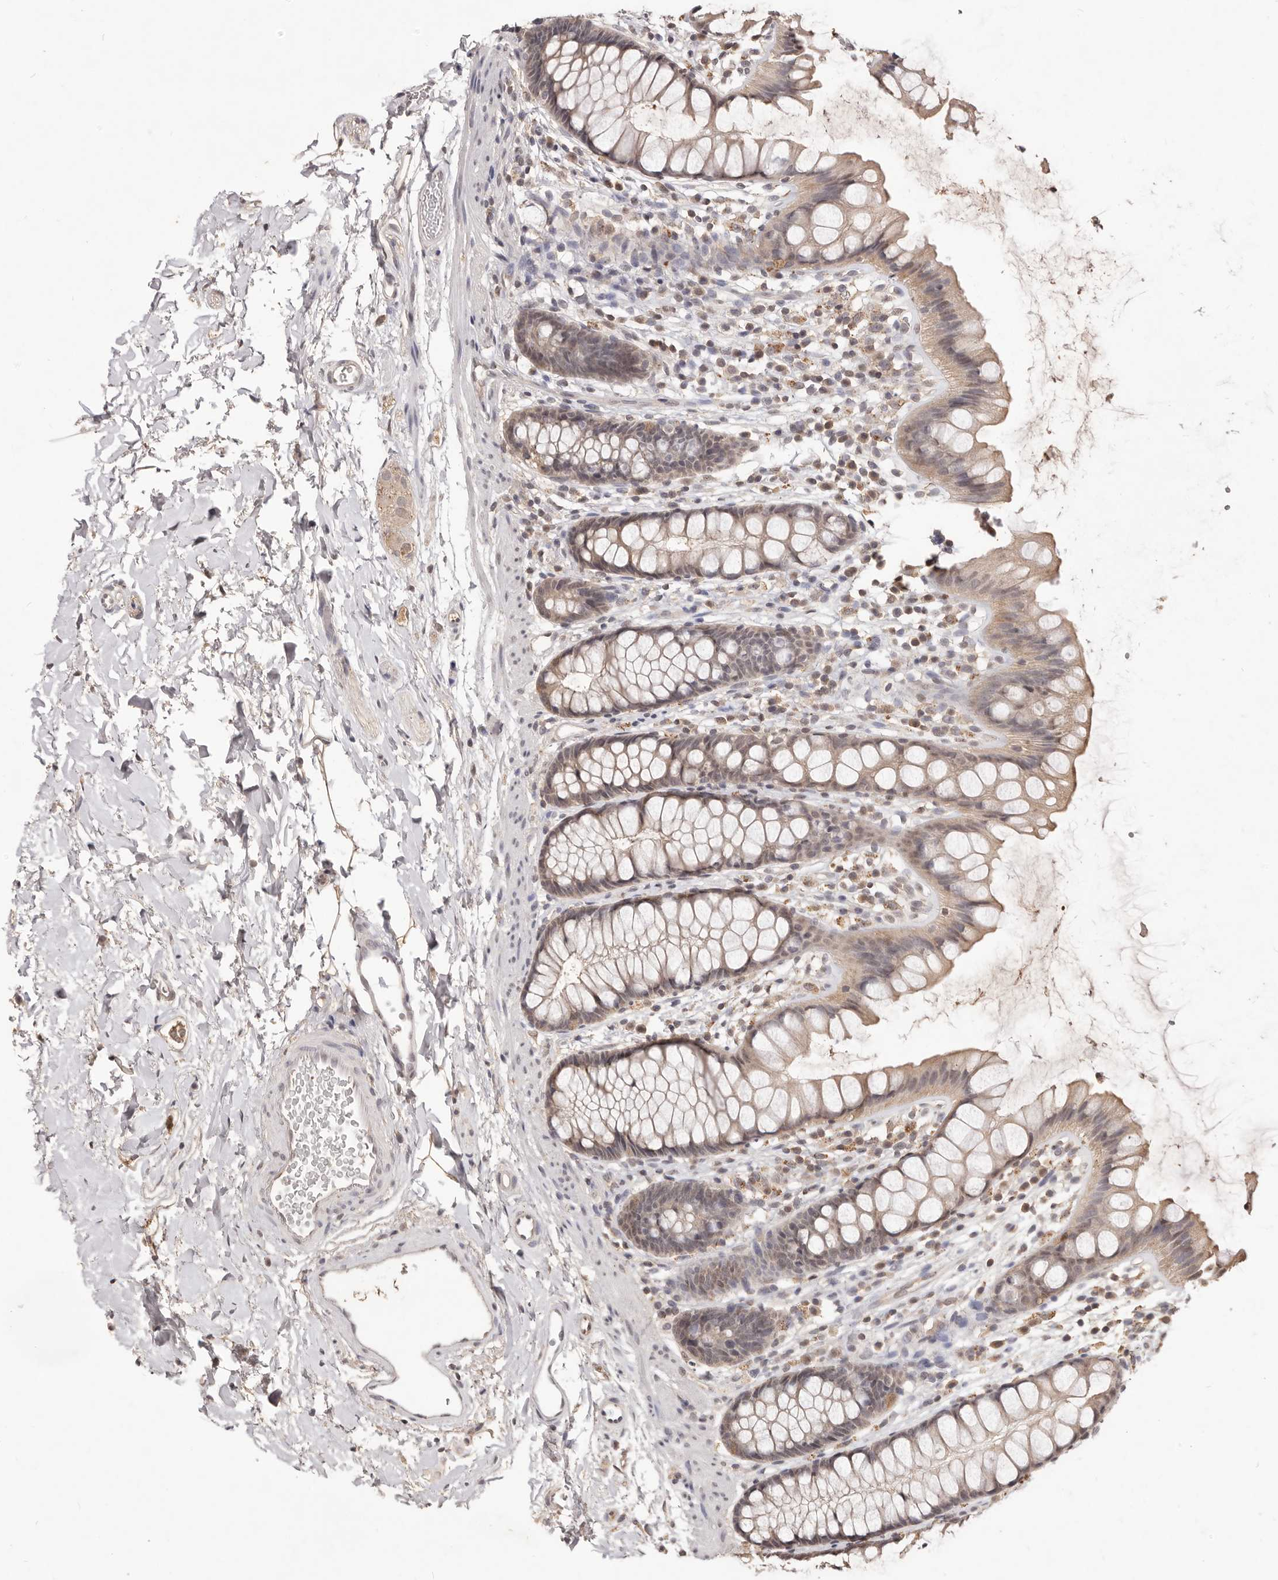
{"staining": {"intensity": "moderate", "quantity": "25%-75%", "location": "cytoplasmic/membranous,nuclear"}, "tissue": "rectum", "cell_type": "Glandular cells", "image_type": "normal", "snomed": [{"axis": "morphology", "description": "Normal tissue, NOS"}, {"axis": "topography", "description": "Rectum"}], "caption": "This photomicrograph shows normal rectum stained with IHC to label a protein in brown. The cytoplasmic/membranous,nuclear of glandular cells show moderate positivity for the protein. Nuclei are counter-stained blue.", "gene": "TSPAN13", "patient": {"sex": "female", "age": 65}}